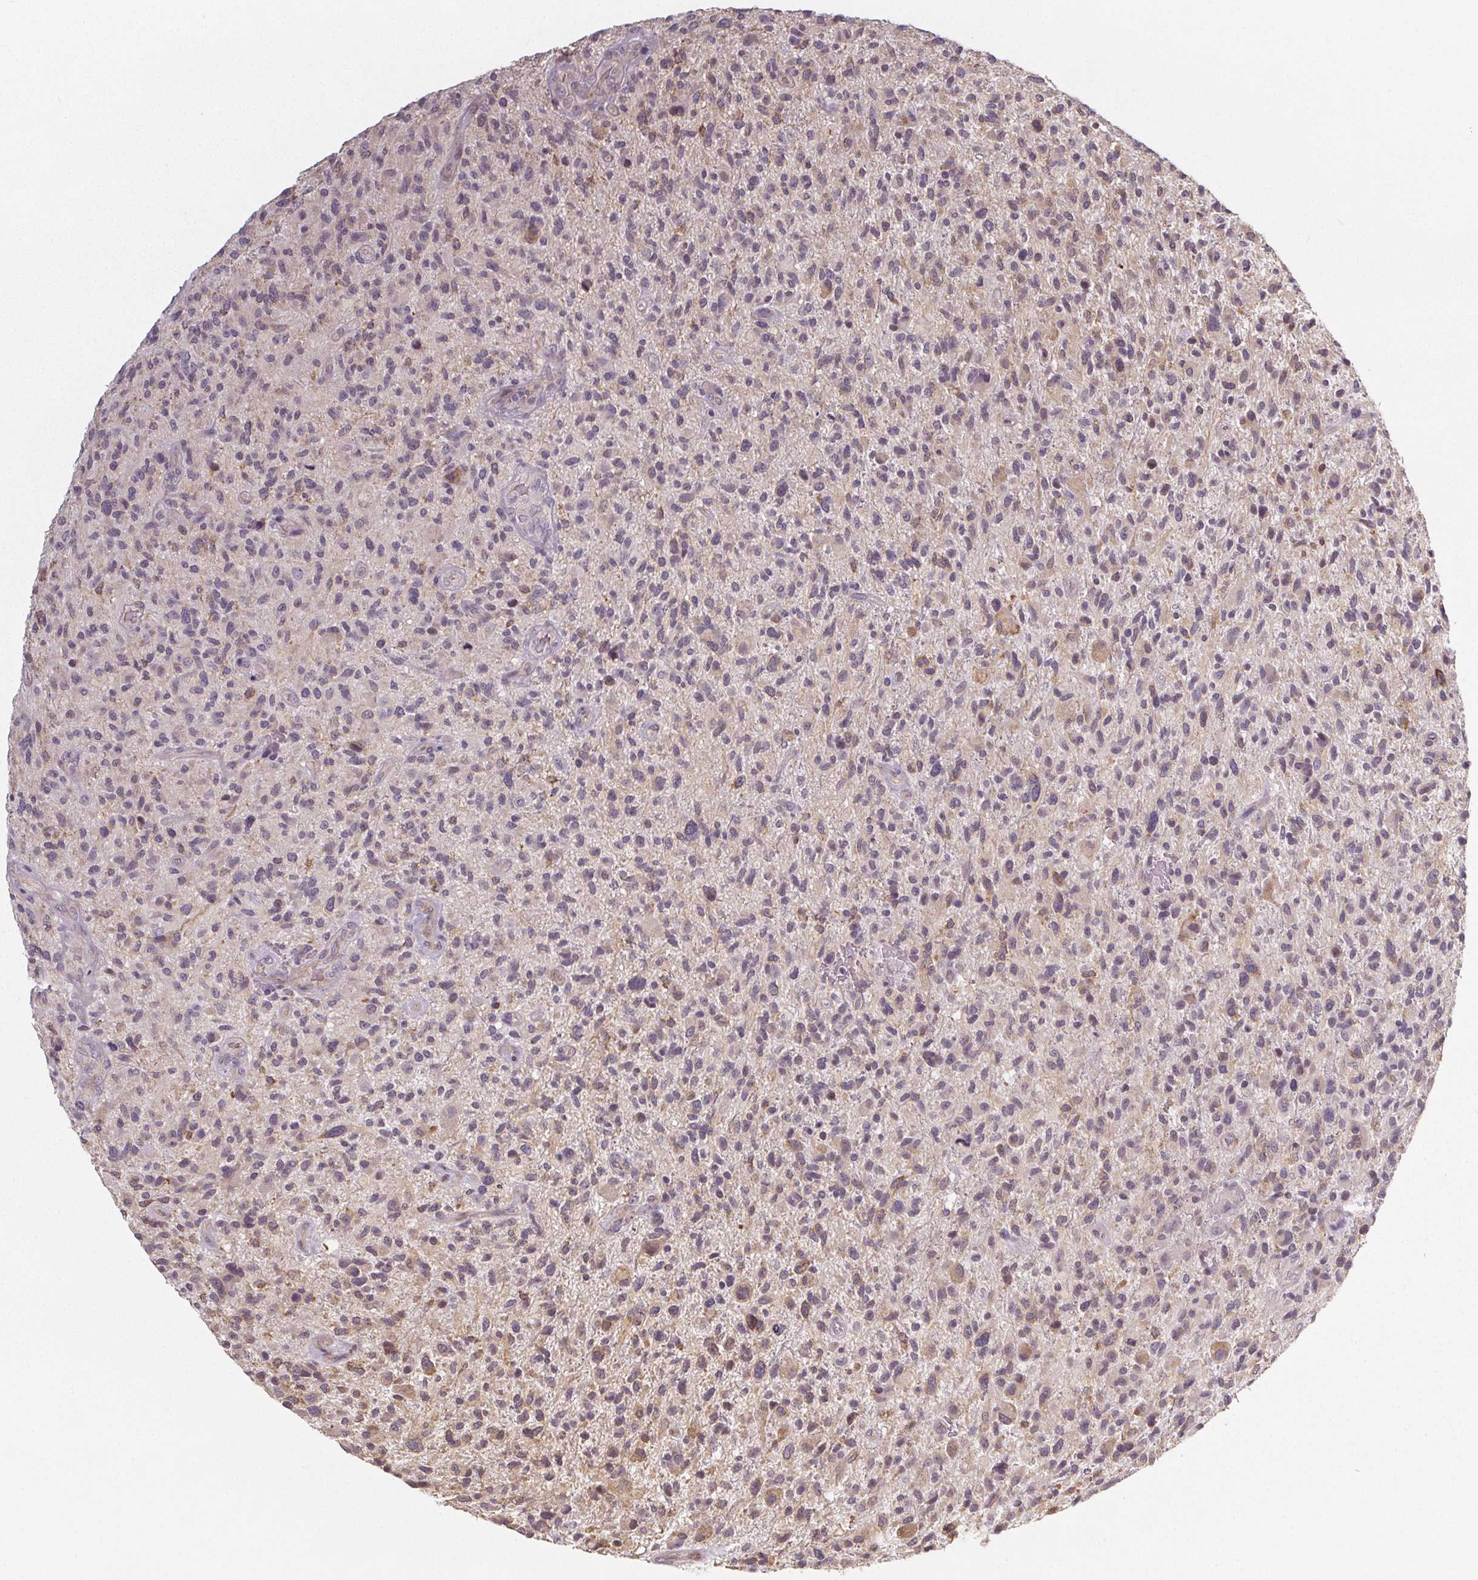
{"staining": {"intensity": "weak", "quantity": "<25%", "location": "cytoplasmic/membranous"}, "tissue": "glioma", "cell_type": "Tumor cells", "image_type": "cancer", "snomed": [{"axis": "morphology", "description": "Glioma, malignant, High grade"}, {"axis": "topography", "description": "Brain"}], "caption": "Tumor cells are negative for protein expression in human high-grade glioma (malignant).", "gene": "SLC26A2", "patient": {"sex": "male", "age": 47}}